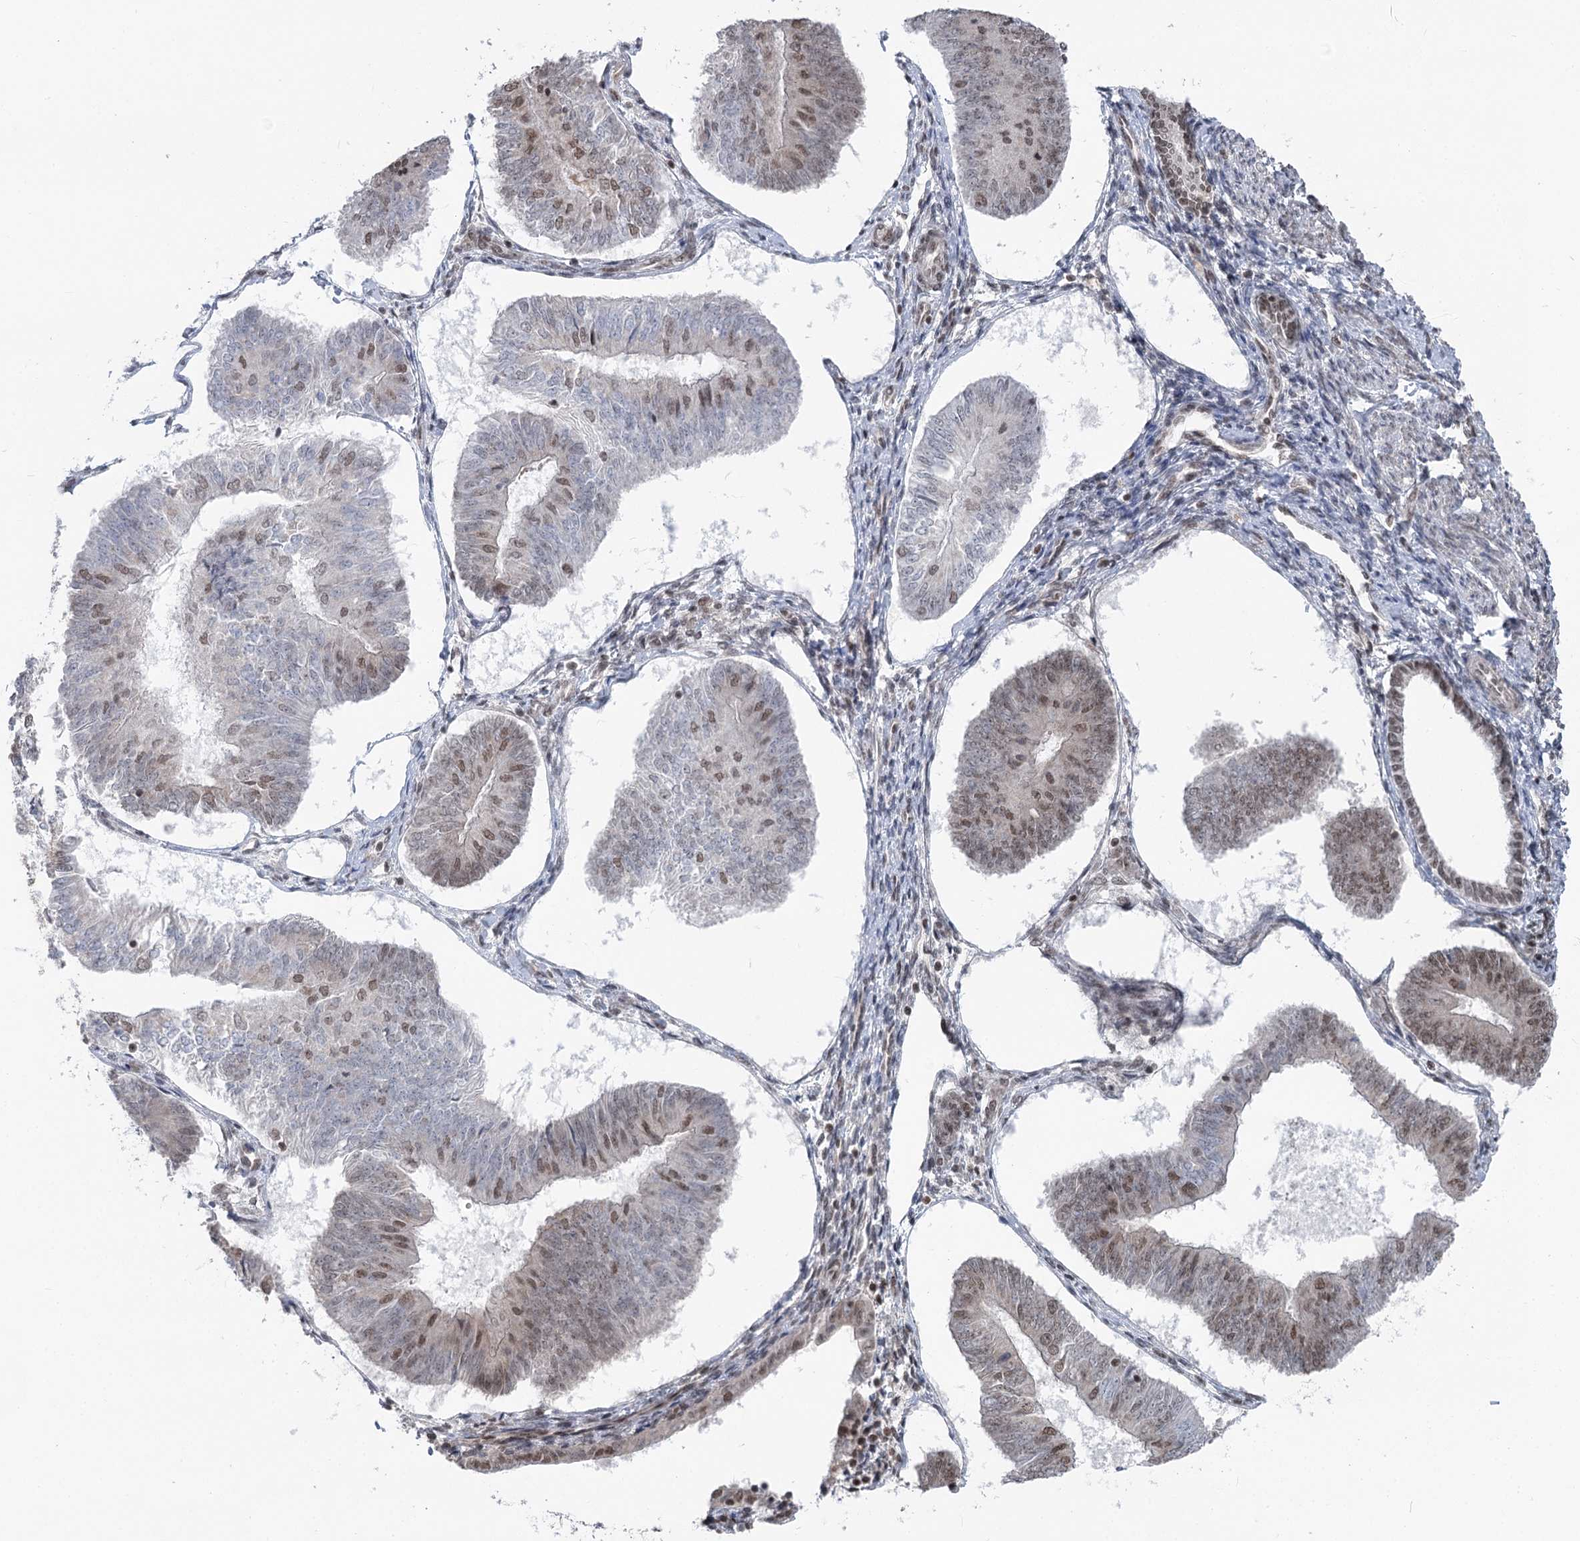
{"staining": {"intensity": "moderate", "quantity": "25%-75%", "location": "nuclear"}, "tissue": "endometrial cancer", "cell_type": "Tumor cells", "image_type": "cancer", "snomed": [{"axis": "morphology", "description": "Adenocarcinoma, NOS"}, {"axis": "topography", "description": "Endometrium"}], "caption": "Adenocarcinoma (endometrial) was stained to show a protein in brown. There is medium levels of moderate nuclear staining in about 25%-75% of tumor cells.", "gene": "CGGBP1", "patient": {"sex": "female", "age": 58}}